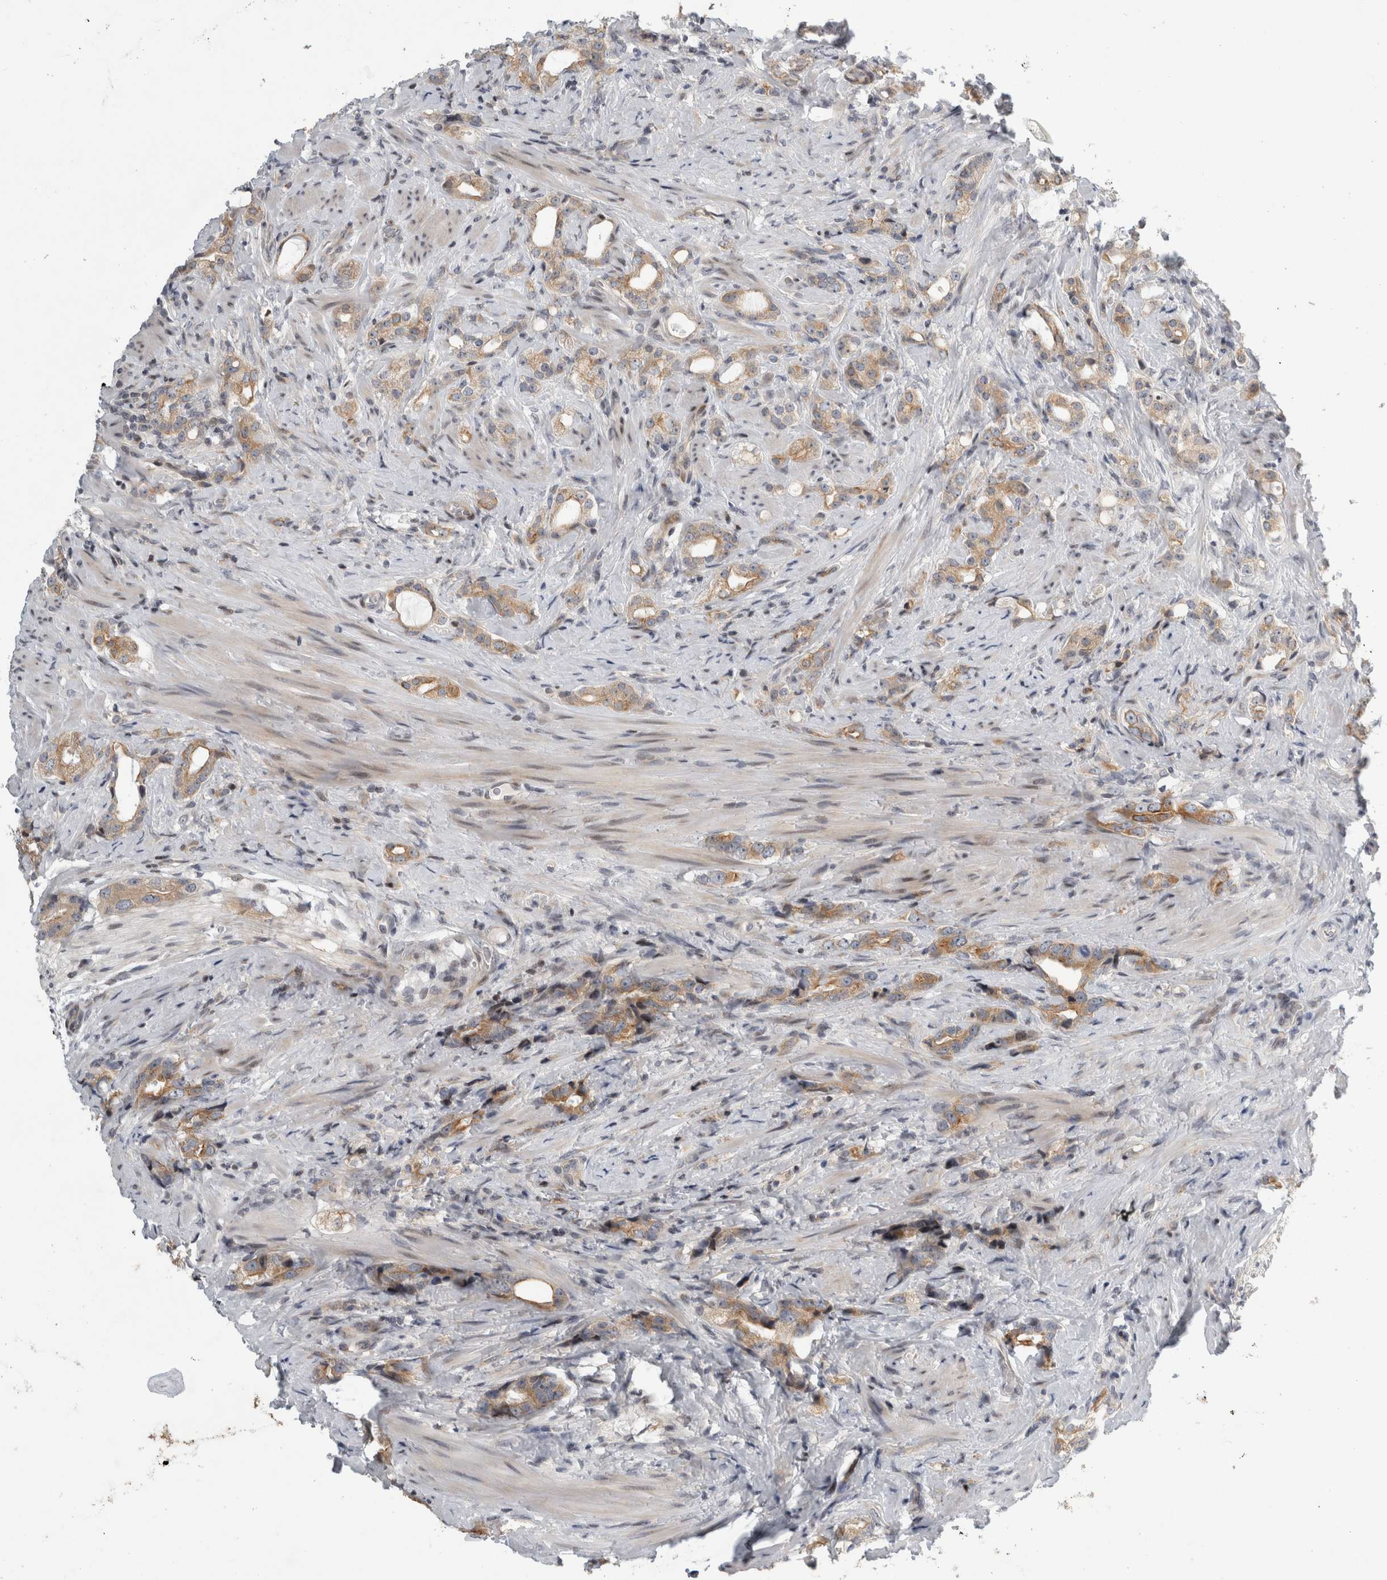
{"staining": {"intensity": "moderate", "quantity": "25%-75%", "location": "cytoplasmic/membranous"}, "tissue": "prostate cancer", "cell_type": "Tumor cells", "image_type": "cancer", "snomed": [{"axis": "morphology", "description": "Adenocarcinoma, High grade"}, {"axis": "topography", "description": "Prostate"}], "caption": "IHC photomicrograph of adenocarcinoma (high-grade) (prostate) stained for a protein (brown), which shows medium levels of moderate cytoplasmic/membranous positivity in about 25%-75% of tumor cells.", "gene": "UTP25", "patient": {"sex": "male", "age": 63}}